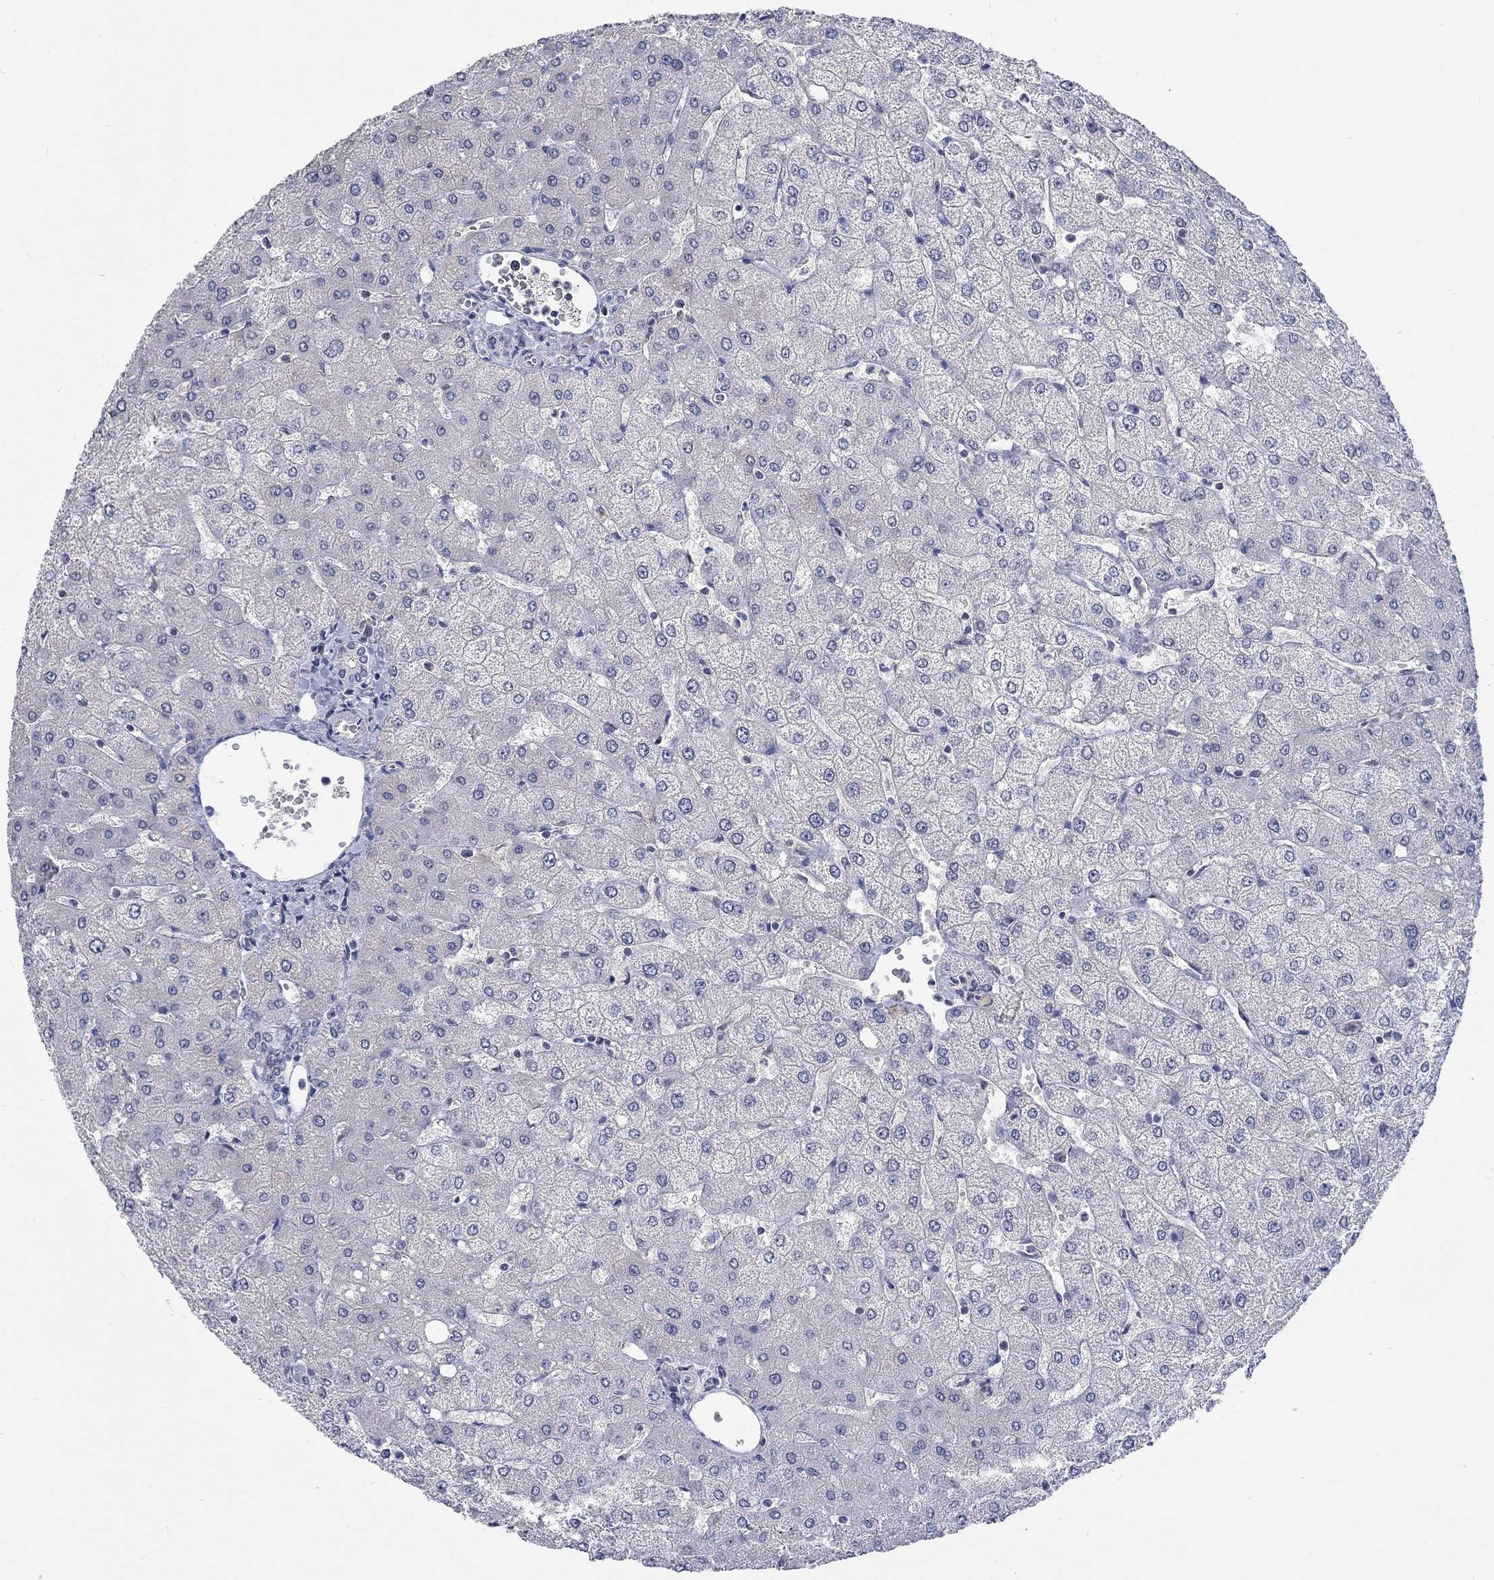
{"staining": {"intensity": "negative", "quantity": "none", "location": "none"}, "tissue": "liver", "cell_type": "Cholangiocytes", "image_type": "normal", "snomed": [{"axis": "morphology", "description": "Normal tissue, NOS"}, {"axis": "topography", "description": "Liver"}], "caption": "Human liver stained for a protein using immunohistochemistry demonstrates no positivity in cholangiocytes.", "gene": "ZBTB18", "patient": {"sex": "female", "age": 54}}